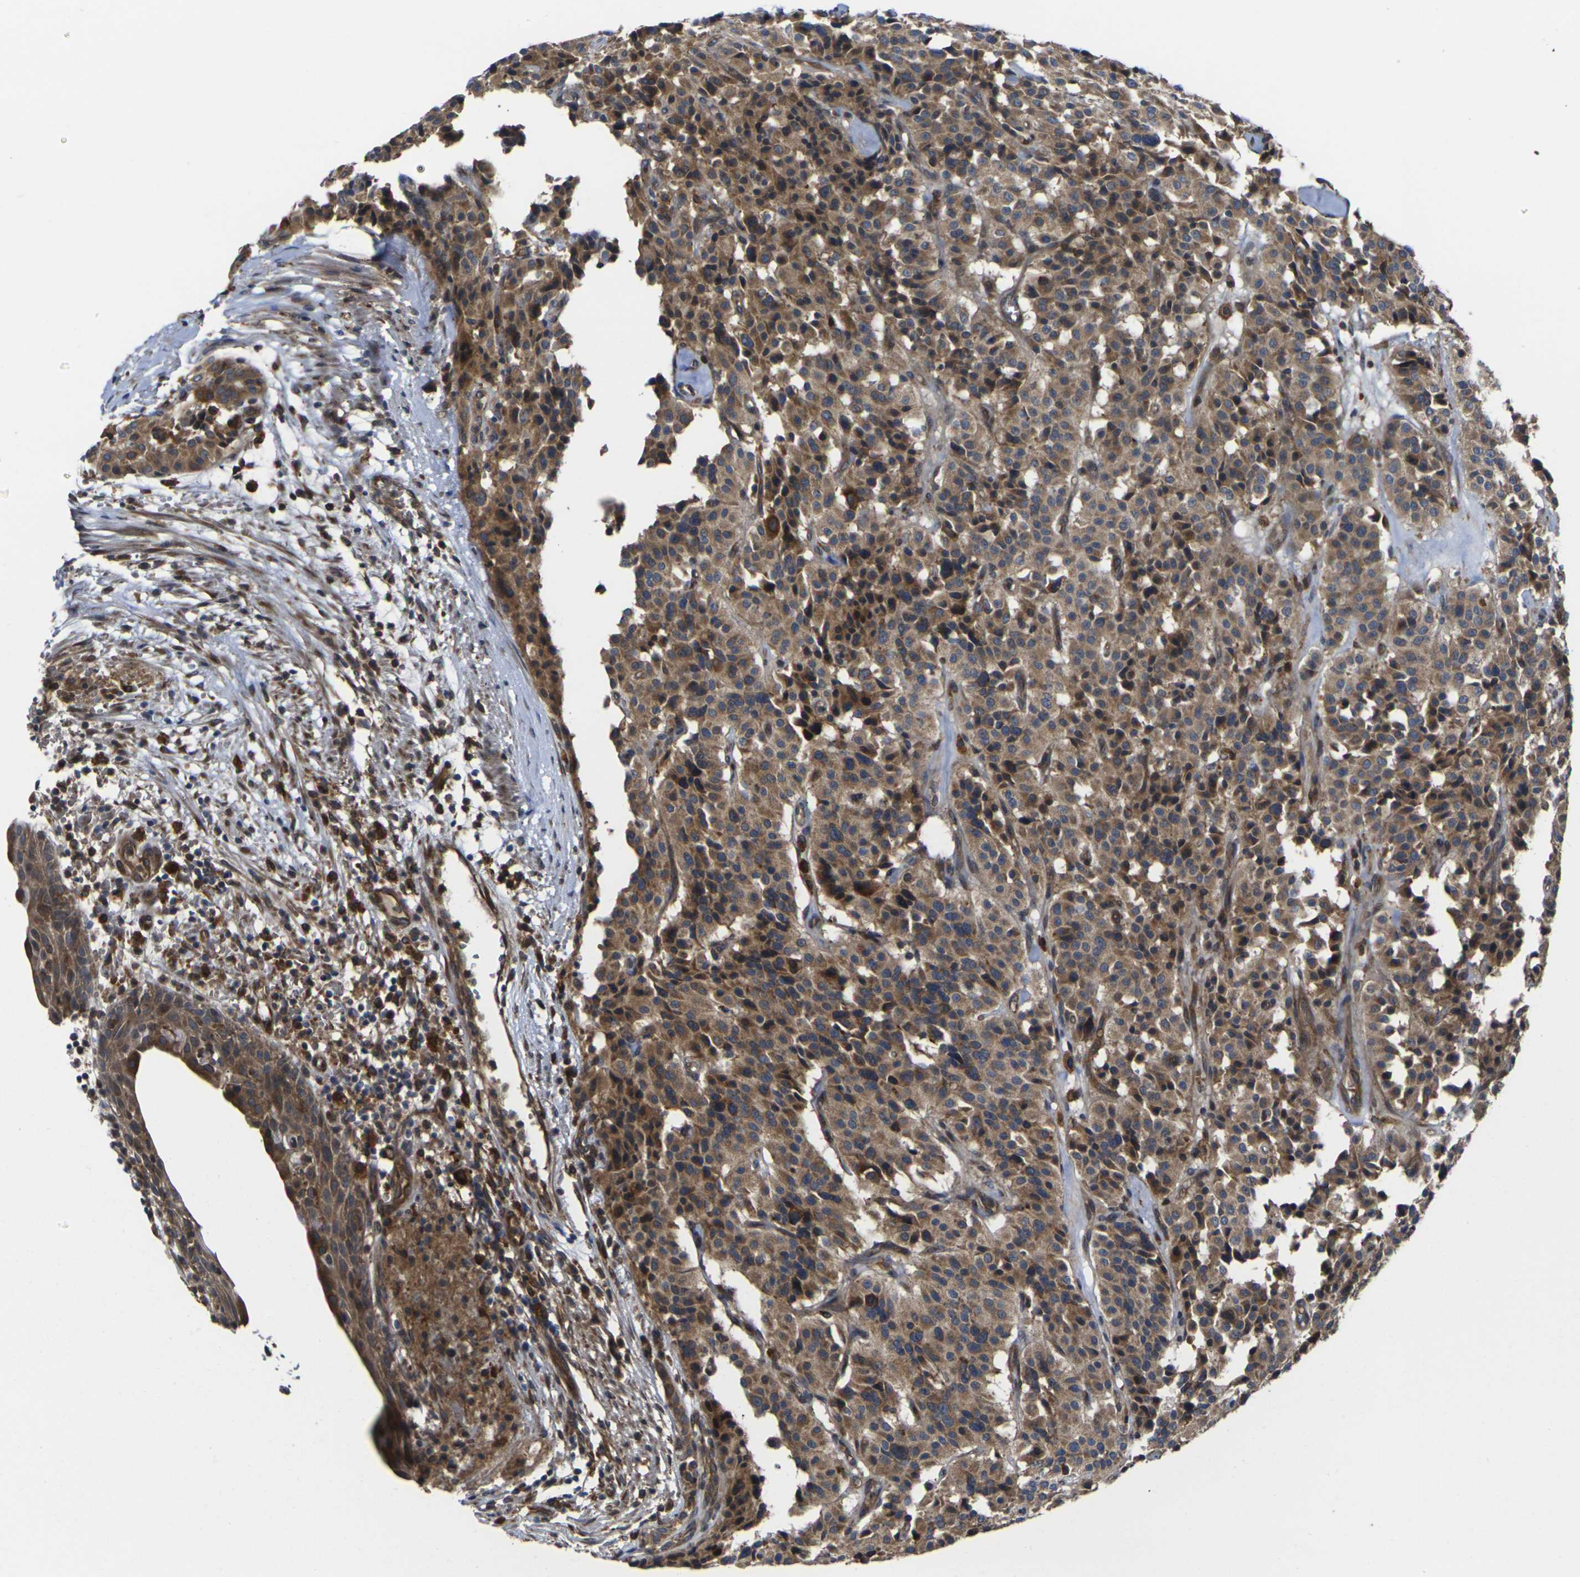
{"staining": {"intensity": "moderate", "quantity": ">75%", "location": "cytoplasmic/membranous"}, "tissue": "carcinoid", "cell_type": "Tumor cells", "image_type": "cancer", "snomed": [{"axis": "morphology", "description": "Carcinoid, malignant, NOS"}, {"axis": "topography", "description": "Lung"}], "caption": "Immunohistochemical staining of carcinoid shows medium levels of moderate cytoplasmic/membranous protein staining in approximately >75% of tumor cells.", "gene": "FZD1", "patient": {"sex": "male", "age": 30}}